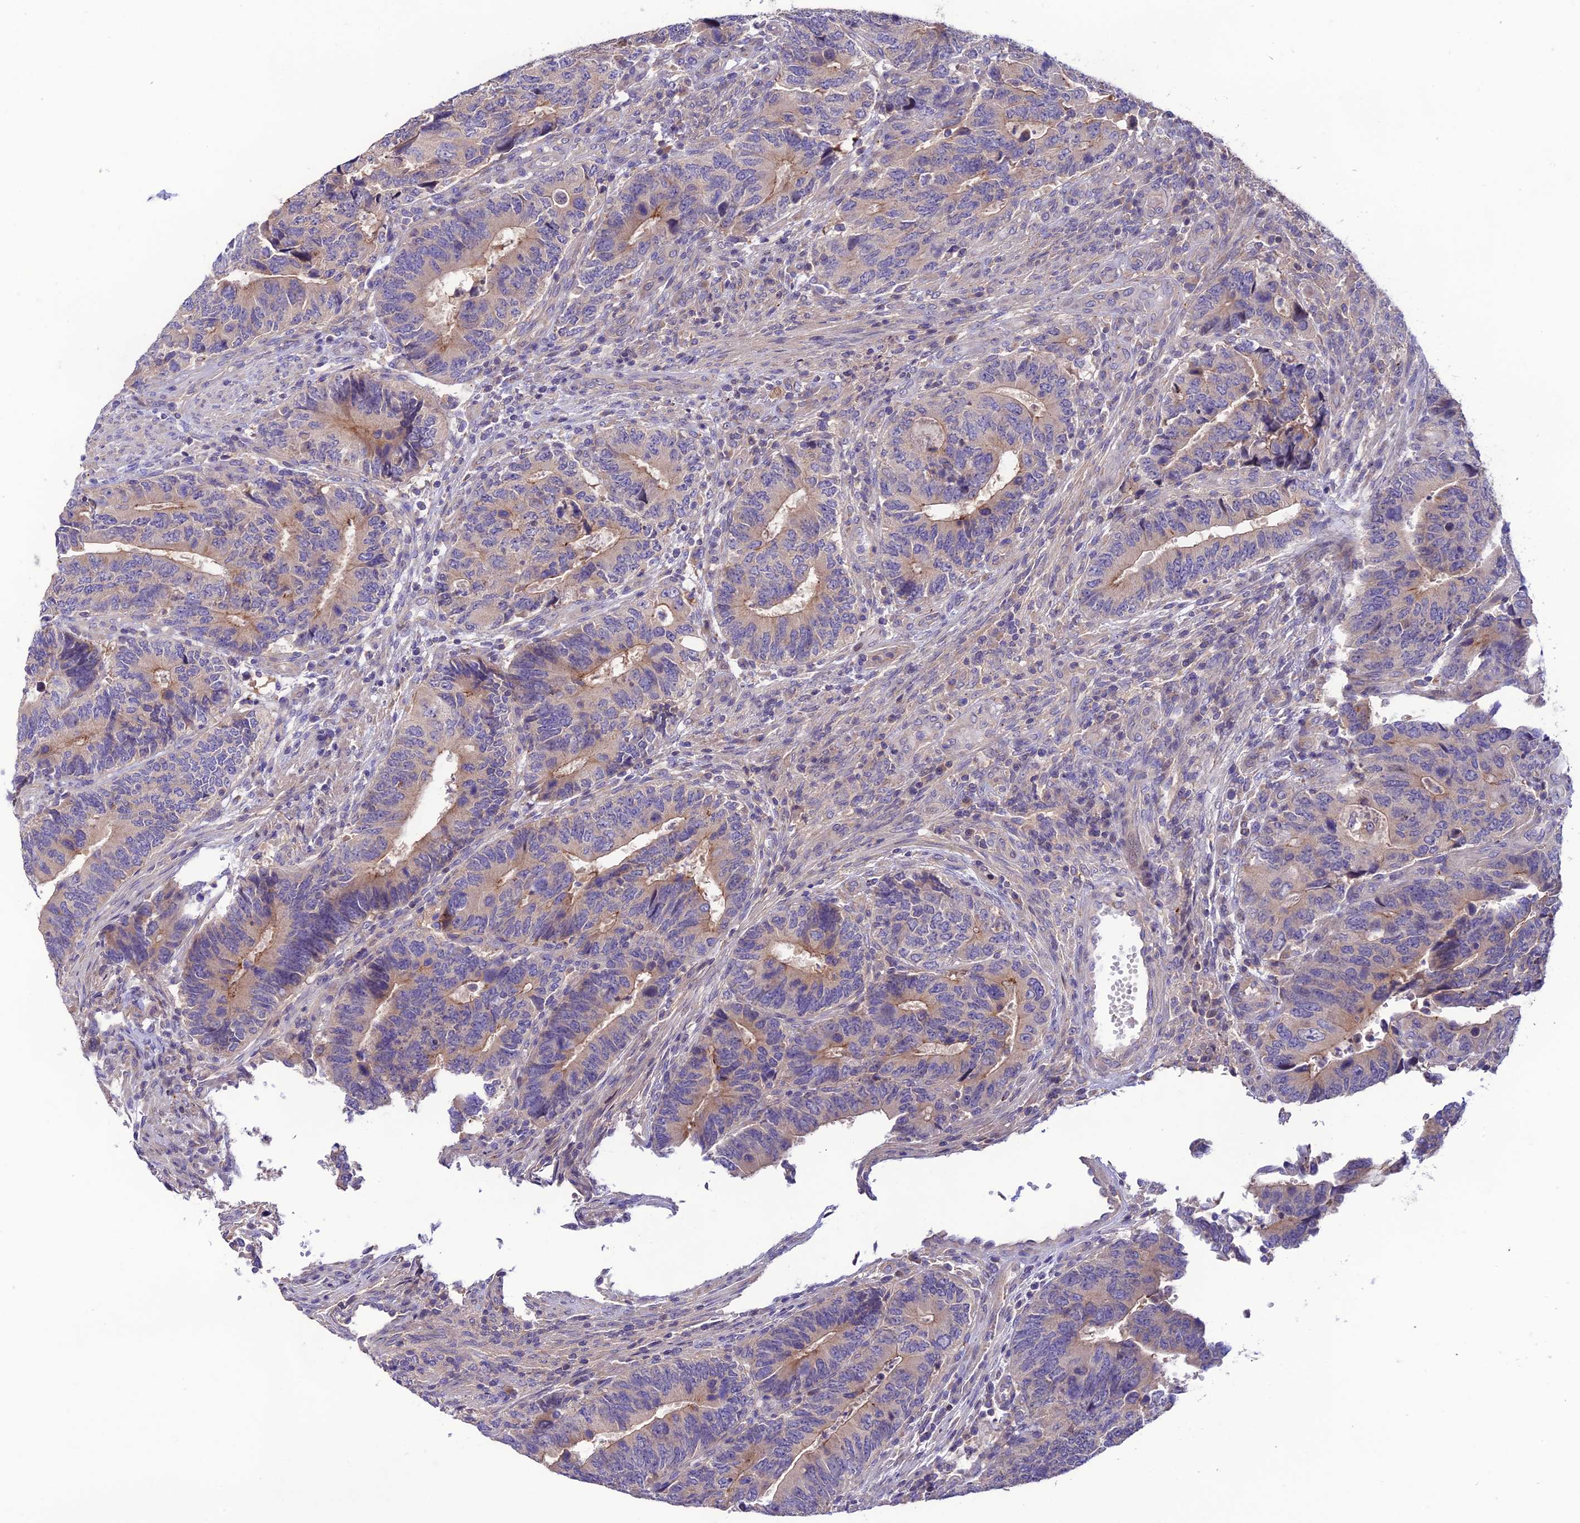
{"staining": {"intensity": "weak", "quantity": "25%-75%", "location": "cytoplasmic/membranous"}, "tissue": "colorectal cancer", "cell_type": "Tumor cells", "image_type": "cancer", "snomed": [{"axis": "morphology", "description": "Adenocarcinoma, NOS"}, {"axis": "topography", "description": "Colon"}], "caption": "Human adenocarcinoma (colorectal) stained with a brown dye reveals weak cytoplasmic/membranous positive positivity in approximately 25%-75% of tumor cells.", "gene": "BRME1", "patient": {"sex": "male", "age": 87}}